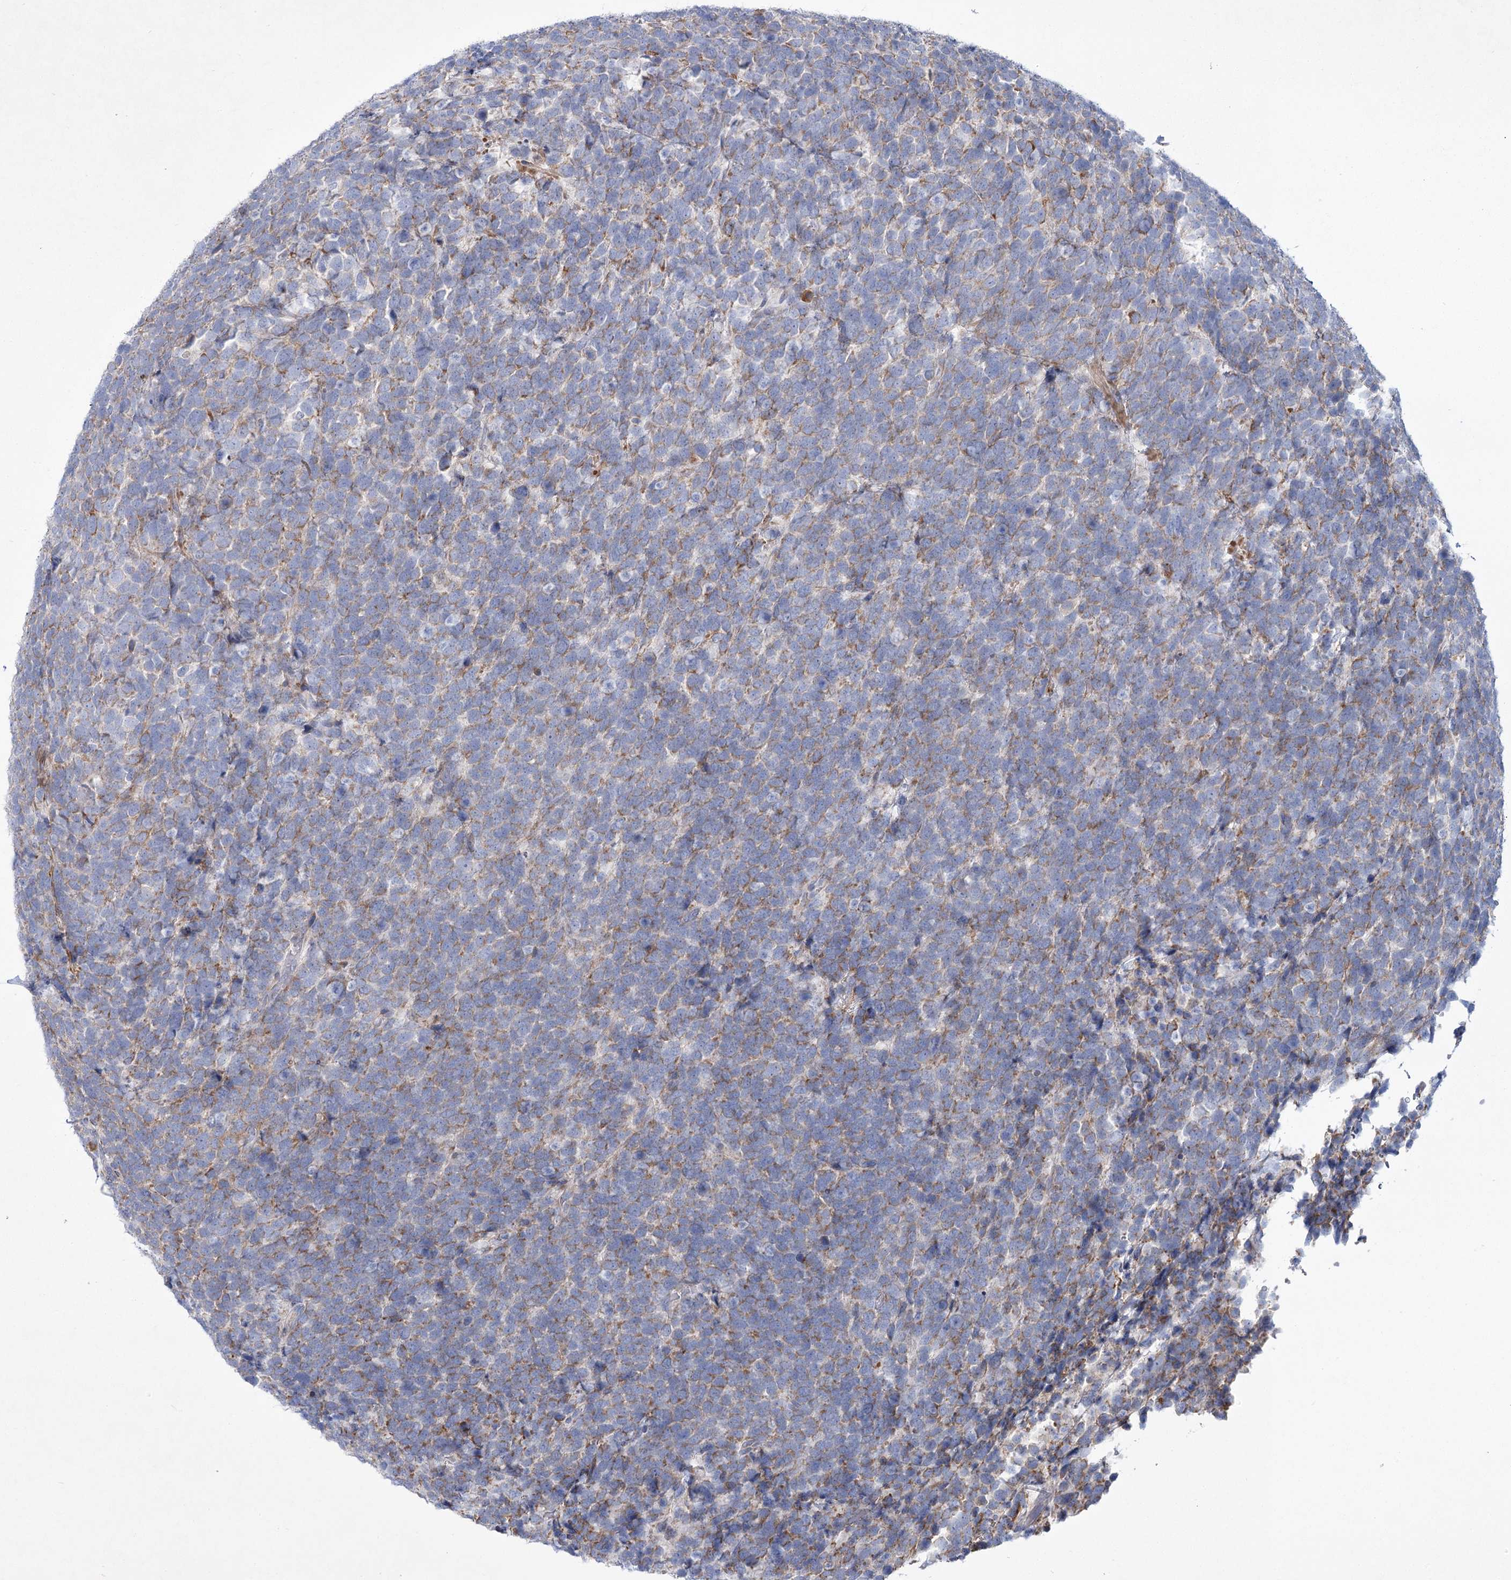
{"staining": {"intensity": "moderate", "quantity": "<25%", "location": "cytoplasmic/membranous"}, "tissue": "urothelial cancer", "cell_type": "Tumor cells", "image_type": "cancer", "snomed": [{"axis": "morphology", "description": "Urothelial carcinoma, High grade"}, {"axis": "topography", "description": "Urinary bladder"}], "caption": "Immunohistochemistry (IHC) (DAB (3,3'-diaminobenzidine)) staining of high-grade urothelial carcinoma displays moderate cytoplasmic/membranous protein expression in about <25% of tumor cells.", "gene": "ARFGEF3", "patient": {"sex": "female", "age": 82}}